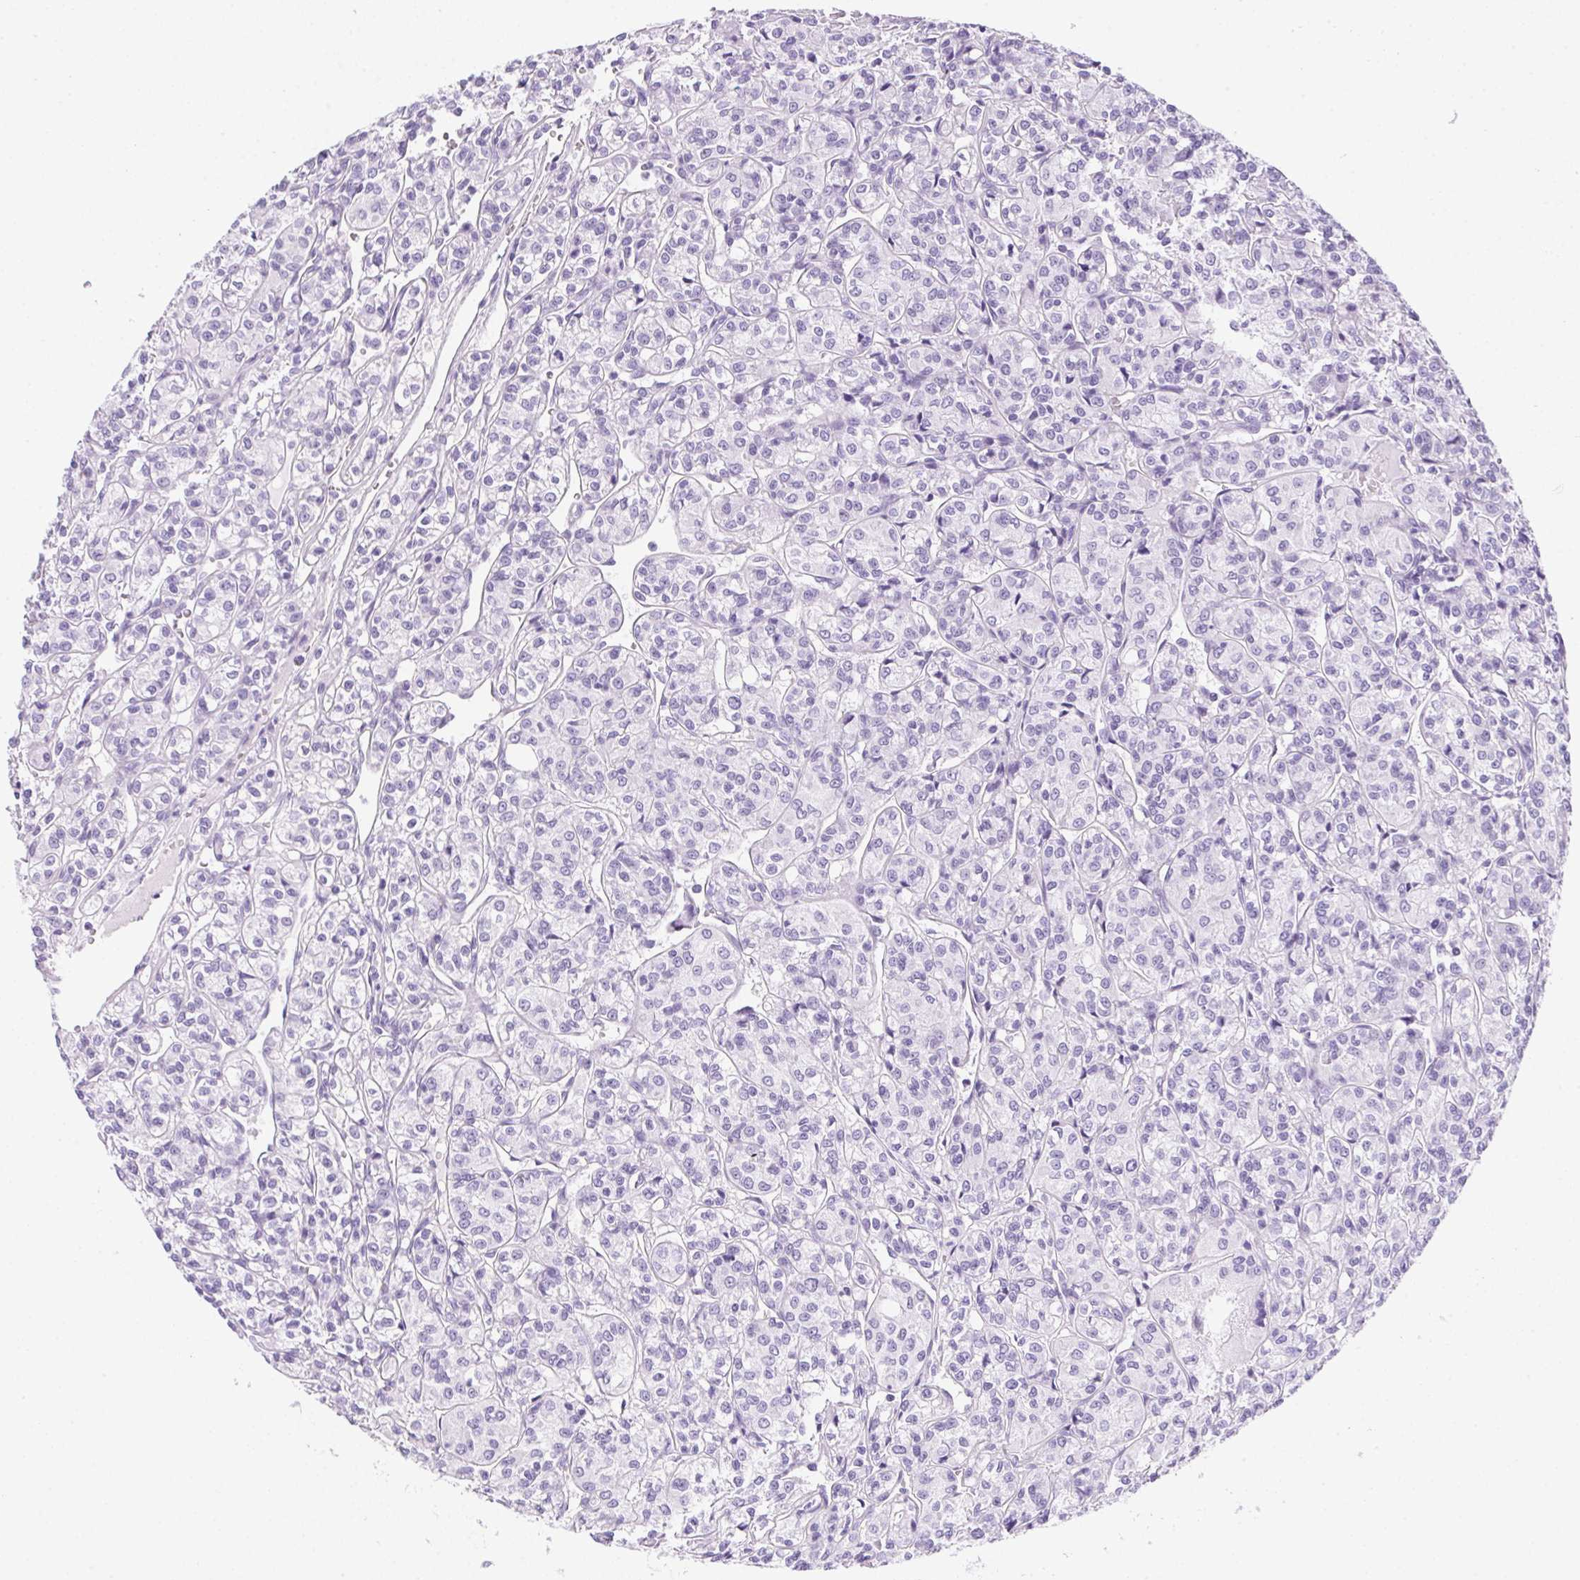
{"staining": {"intensity": "negative", "quantity": "none", "location": "none"}, "tissue": "renal cancer", "cell_type": "Tumor cells", "image_type": "cancer", "snomed": [{"axis": "morphology", "description": "Adenocarcinoma, NOS"}, {"axis": "topography", "description": "Kidney"}], "caption": "IHC image of human adenocarcinoma (renal) stained for a protein (brown), which shows no positivity in tumor cells.", "gene": "SPACA5B", "patient": {"sex": "male", "age": 36}}